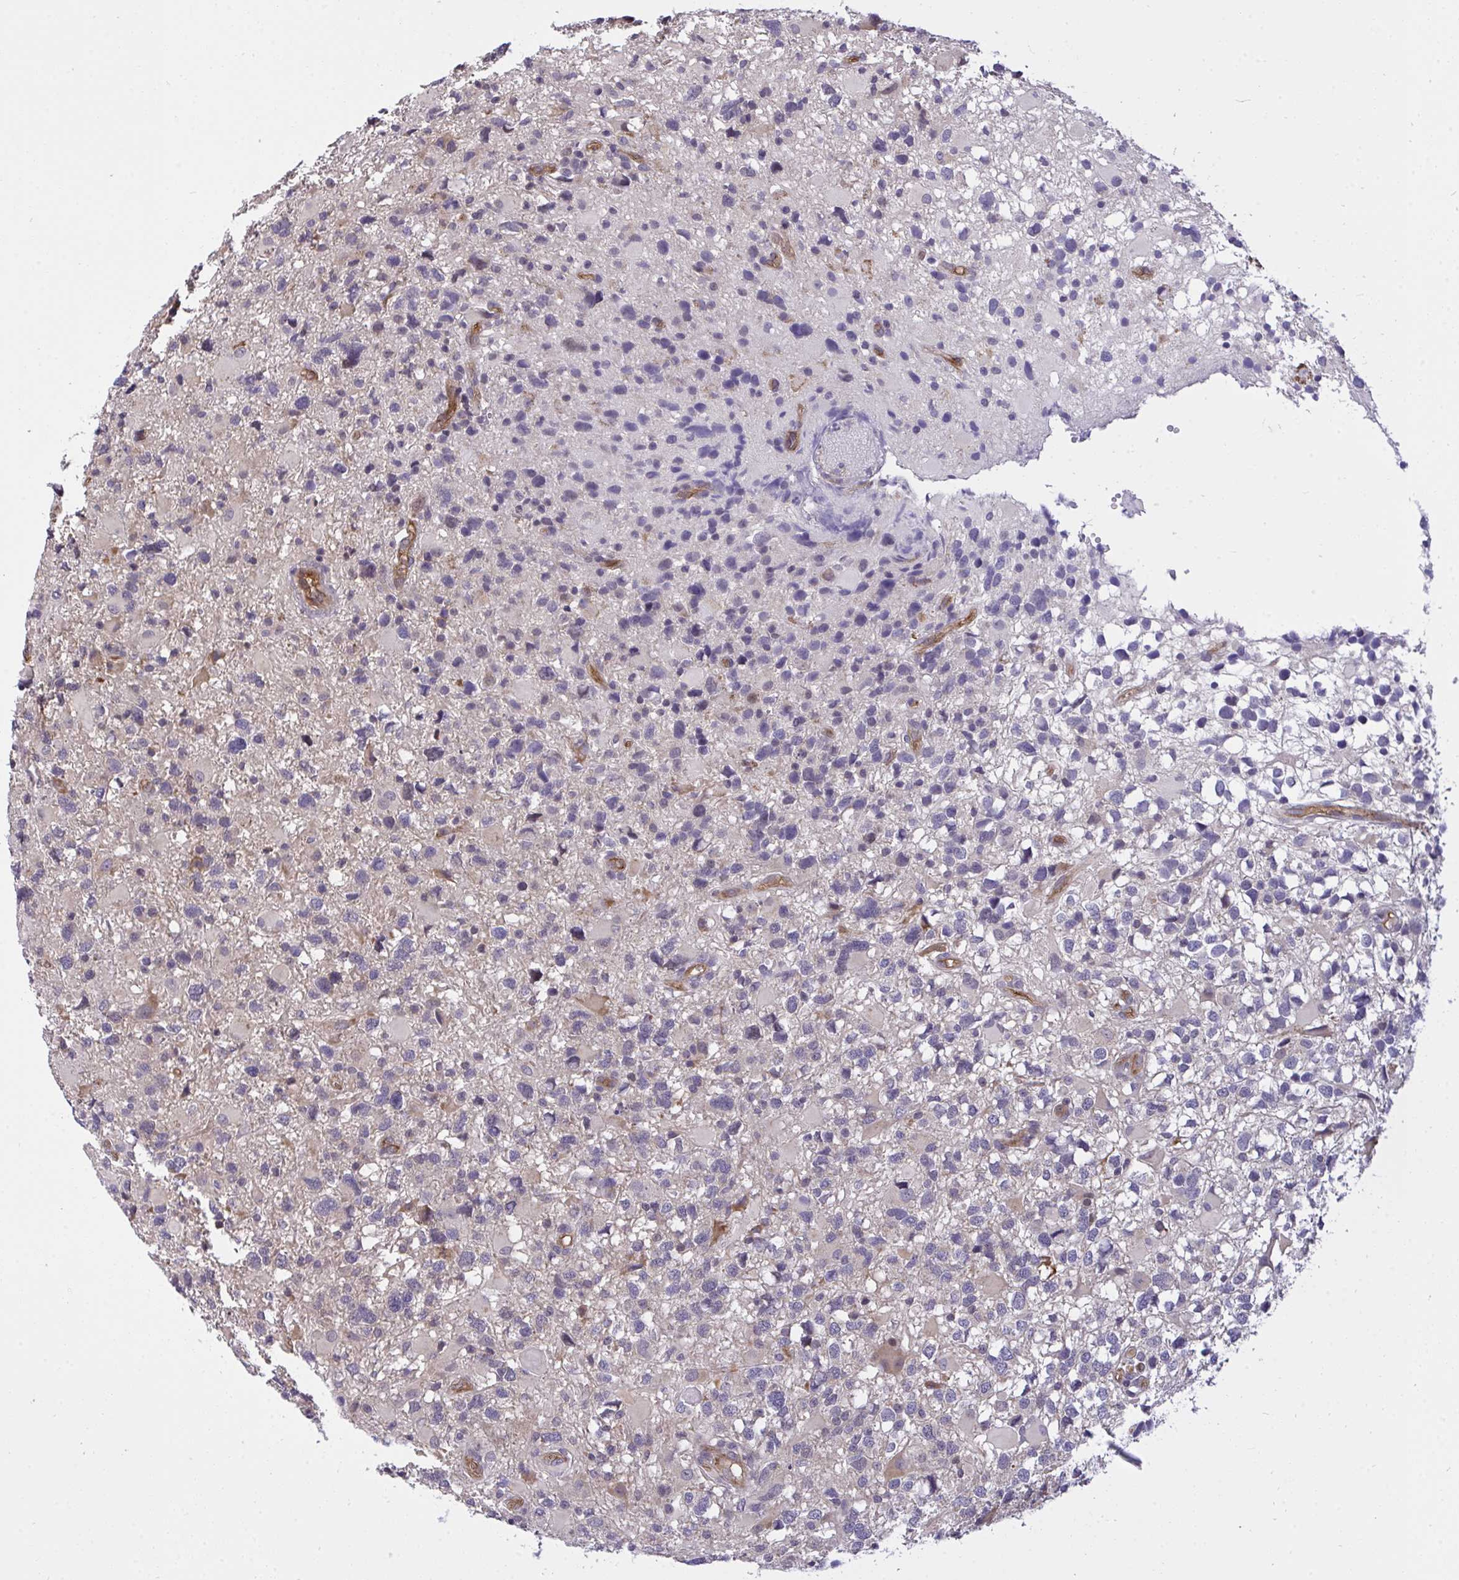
{"staining": {"intensity": "negative", "quantity": "none", "location": "none"}, "tissue": "glioma", "cell_type": "Tumor cells", "image_type": "cancer", "snomed": [{"axis": "morphology", "description": "Glioma, malignant, High grade"}, {"axis": "topography", "description": "Brain"}], "caption": "An IHC micrograph of glioma is shown. There is no staining in tumor cells of glioma.", "gene": "C19orf54", "patient": {"sex": "male", "age": 54}}